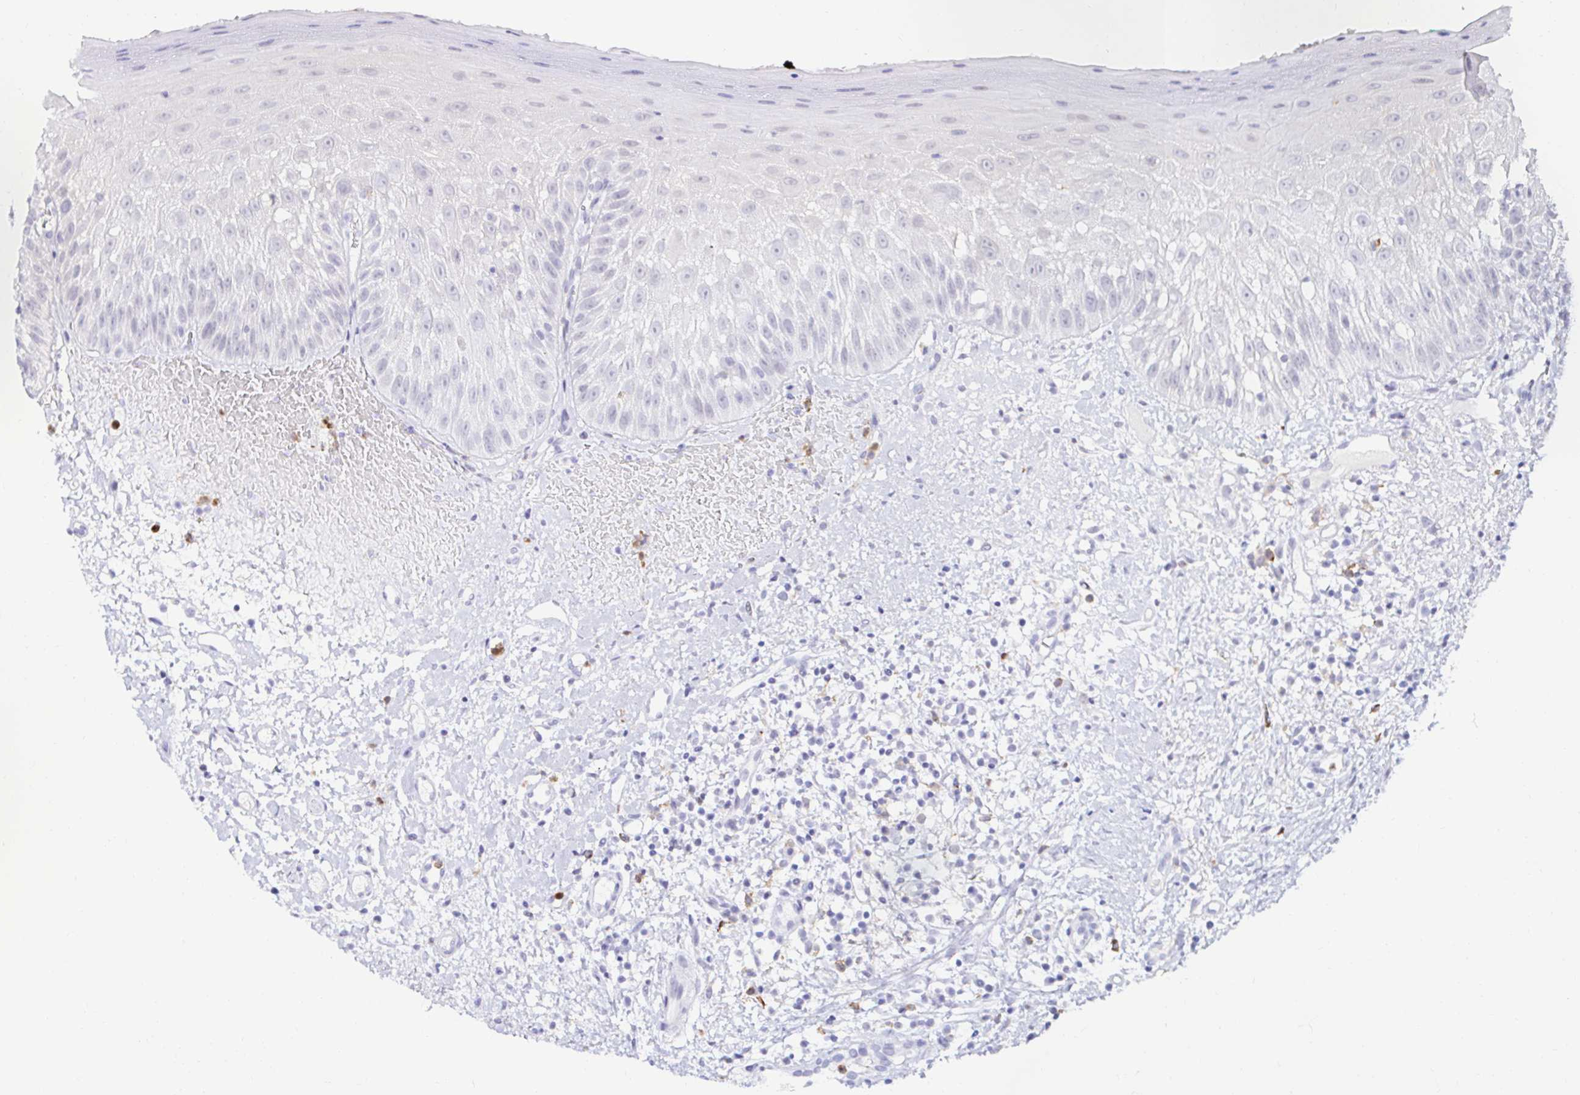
{"staining": {"intensity": "negative", "quantity": "none", "location": "none"}, "tissue": "oral mucosa", "cell_type": "Squamous epithelial cells", "image_type": "normal", "snomed": [{"axis": "morphology", "description": "Normal tissue, NOS"}, {"axis": "topography", "description": "Oral tissue"}, {"axis": "topography", "description": "Tounge, NOS"}], "caption": "Micrograph shows no significant protein expression in squamous epithelial cells of unremarkable oral mucosa.", "gene": "CYBB", "patient": {"sex": "male", "age": 83}}